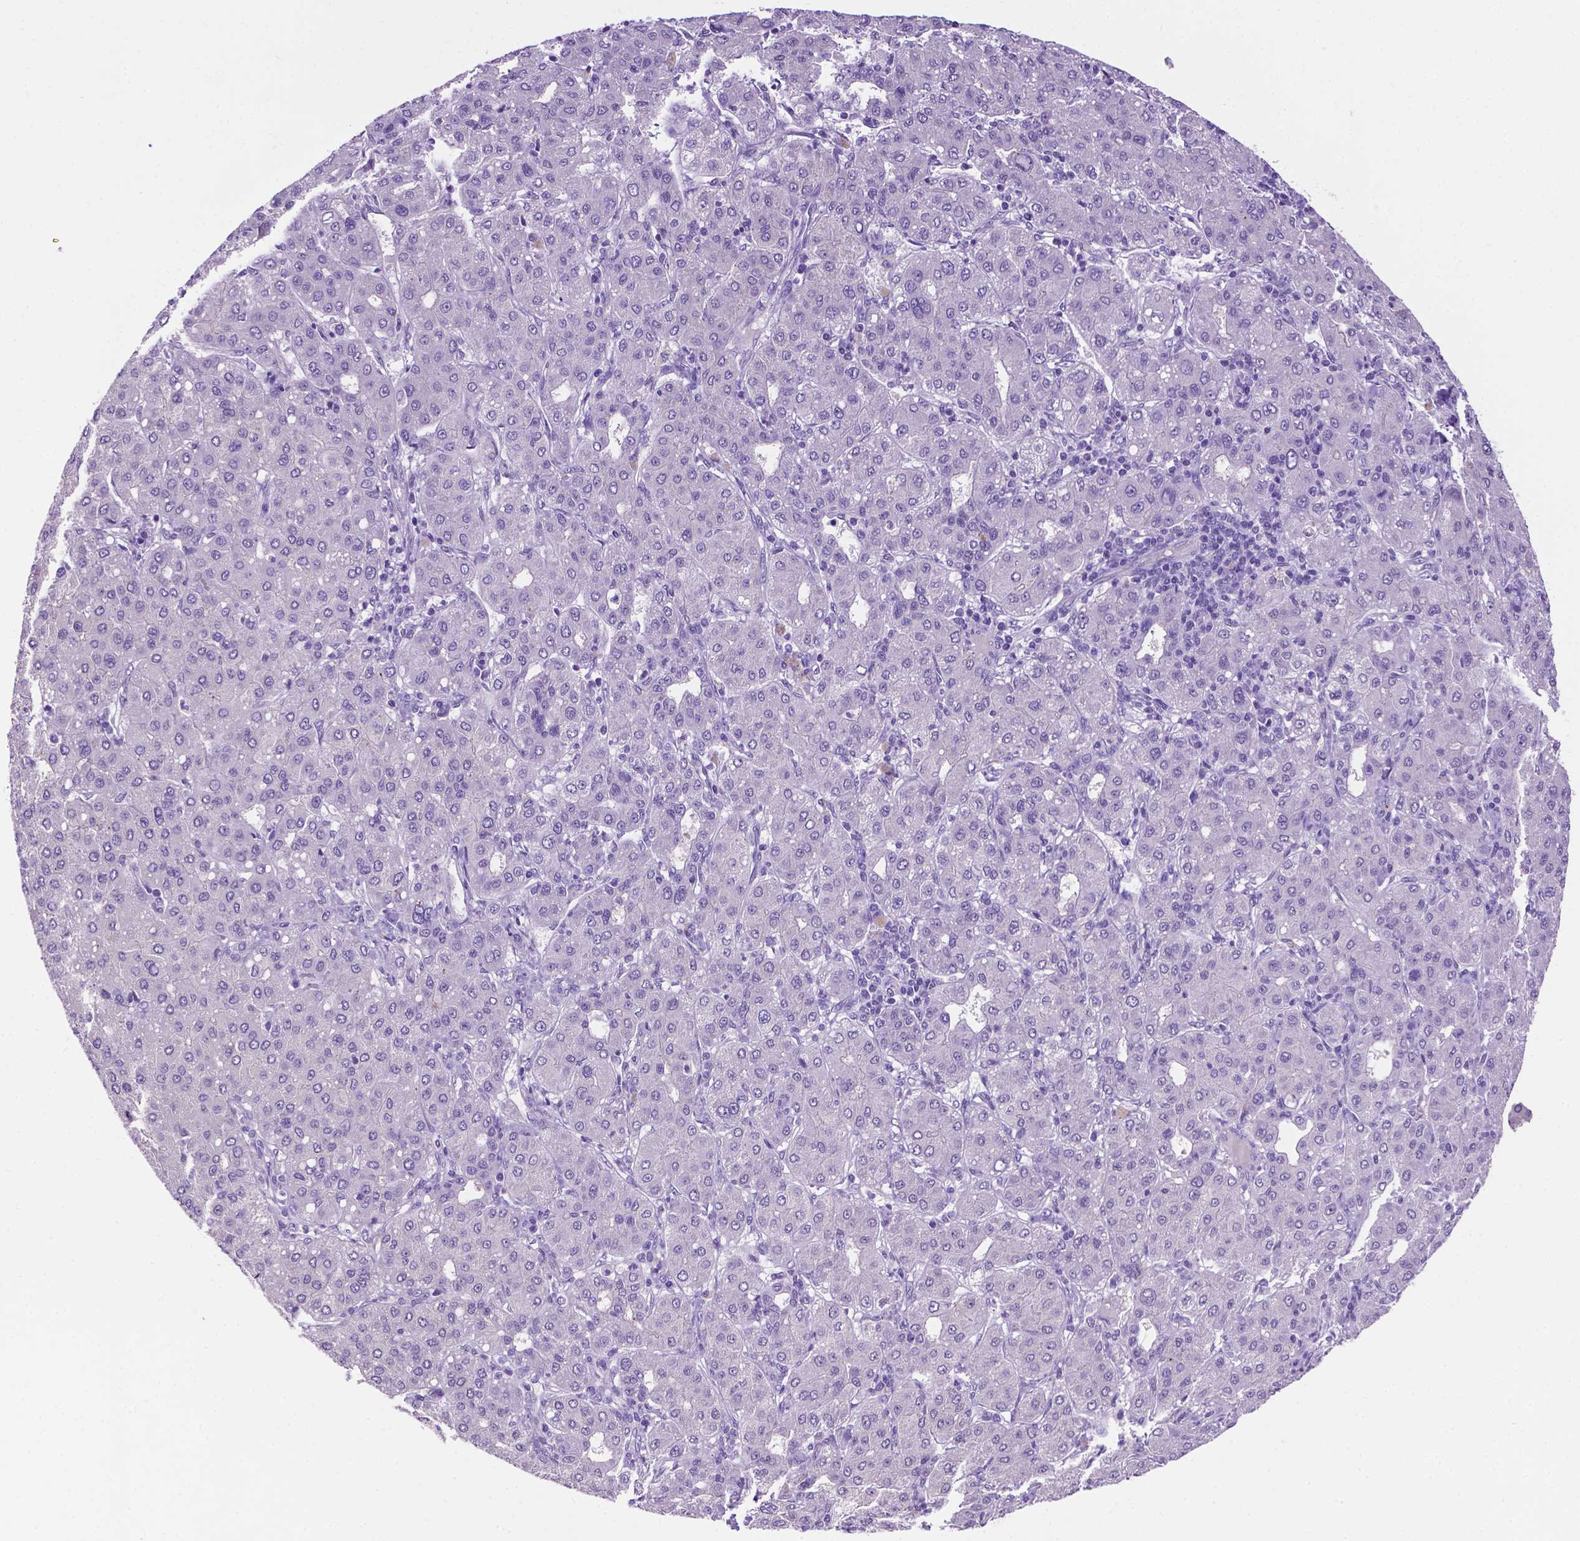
{"staining": {"intensity": "negative", "quantity": "none", "location": "none"}, "tissue": "liver cancer", "cell_type": "Tumor cells", "image_type": "cancer", "snomed": [{"axis": "morphology", "description": "Carcinoma, Hepatocellular, NOS"}, {"axis": "topography", "description": "Liver"}], "caption": "DAB (3,3'-diaminobenzidine) immunohistochemical staining of human hepatocellular carcinoma (liver) shows no significant expression in tumor cells.", "gene": "MMP27", "patient": {"sex": "male", "age": 65}}